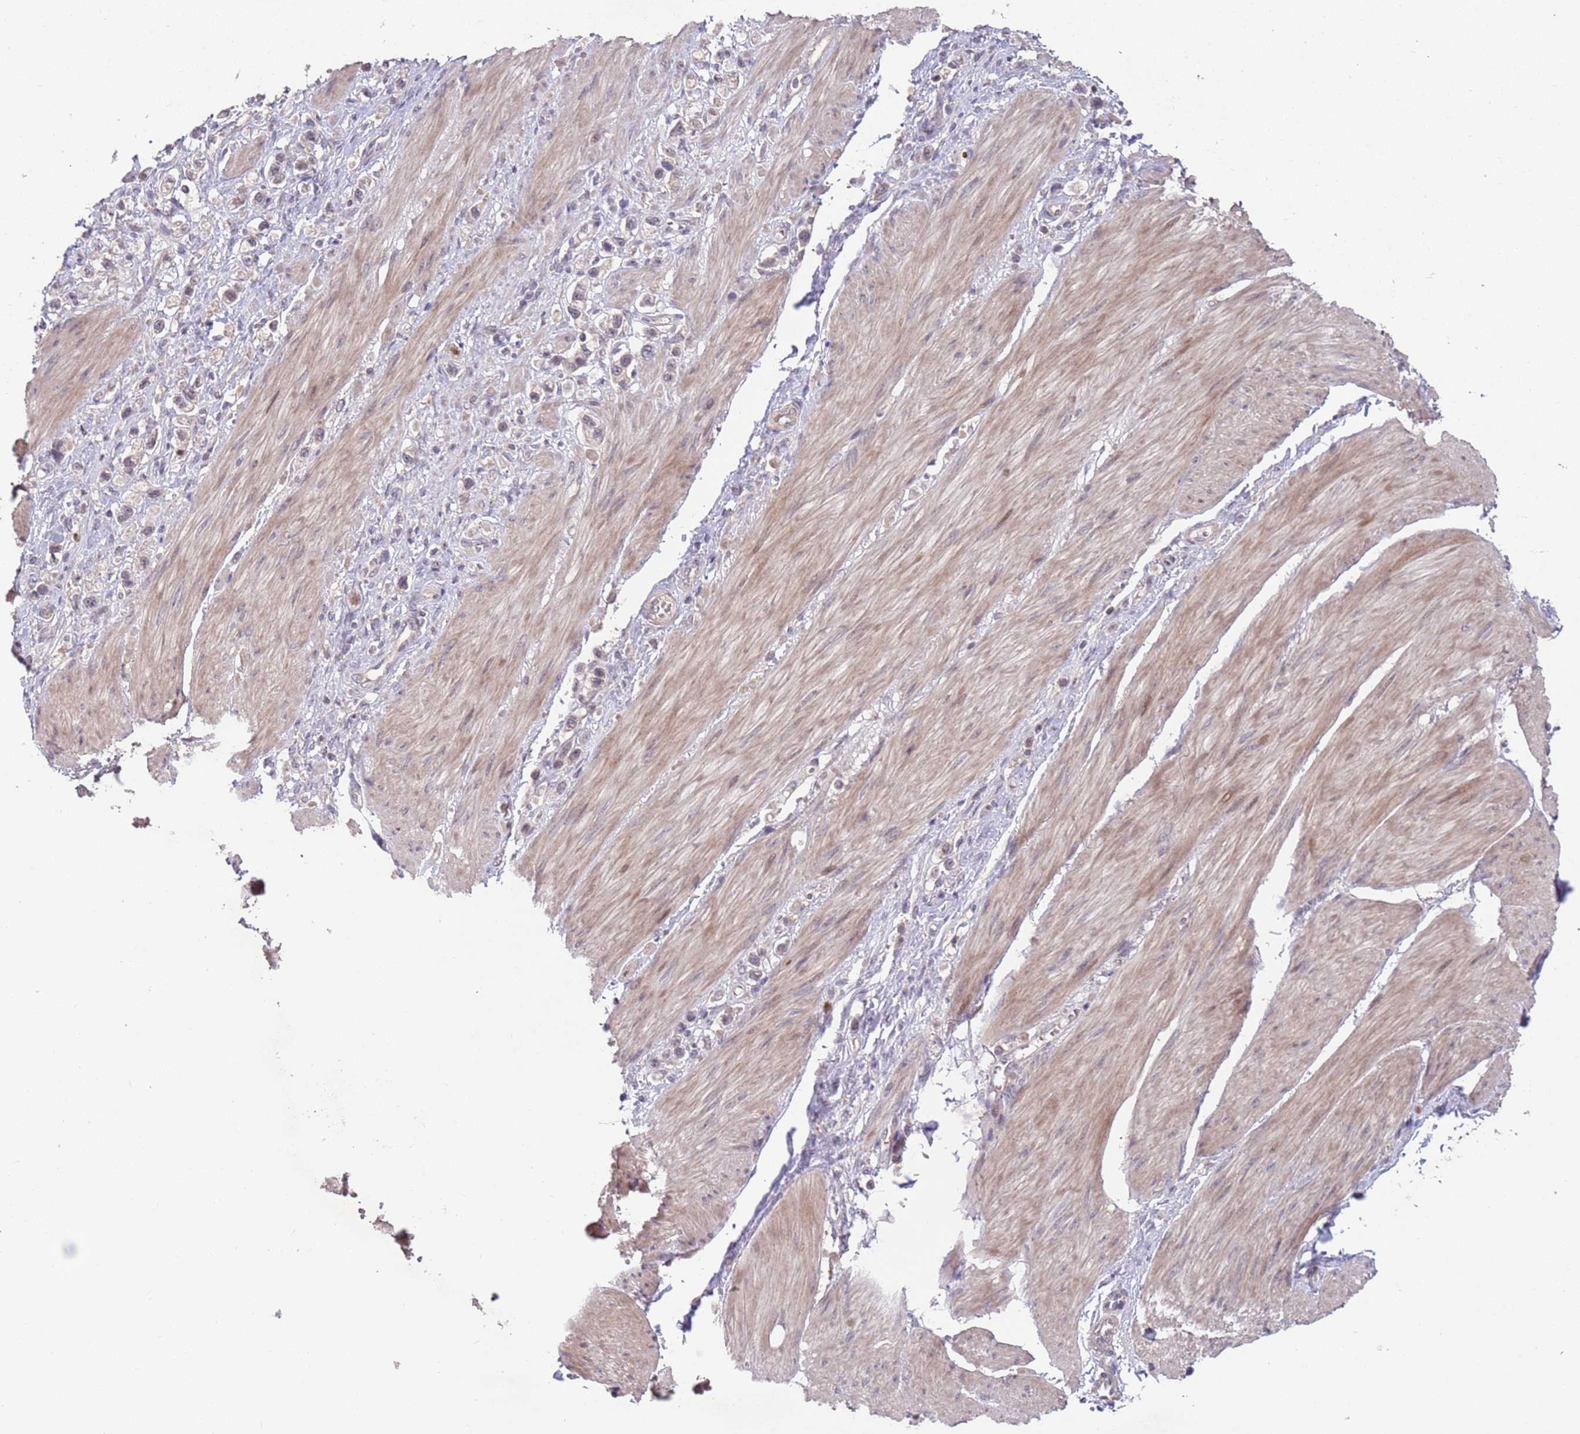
{"staining": {"intensity": "negative", "quantity": "none", "location": "none"}, "tissue": "stomach cancer", "cell_type": "Tumor cells", "image_type": "cancer", "snomed": [{"axis": "morphology", "description": "Adenocarcinoma, NOS"}, {"axis": "topography", "description": "Stomach"}], "caption": "A photomicrograph of stomach cancer stained for a protein shows no brown staining in tumor cells.", "gene": "MEI1", "patient": {"sex": "female", "age": 65}}